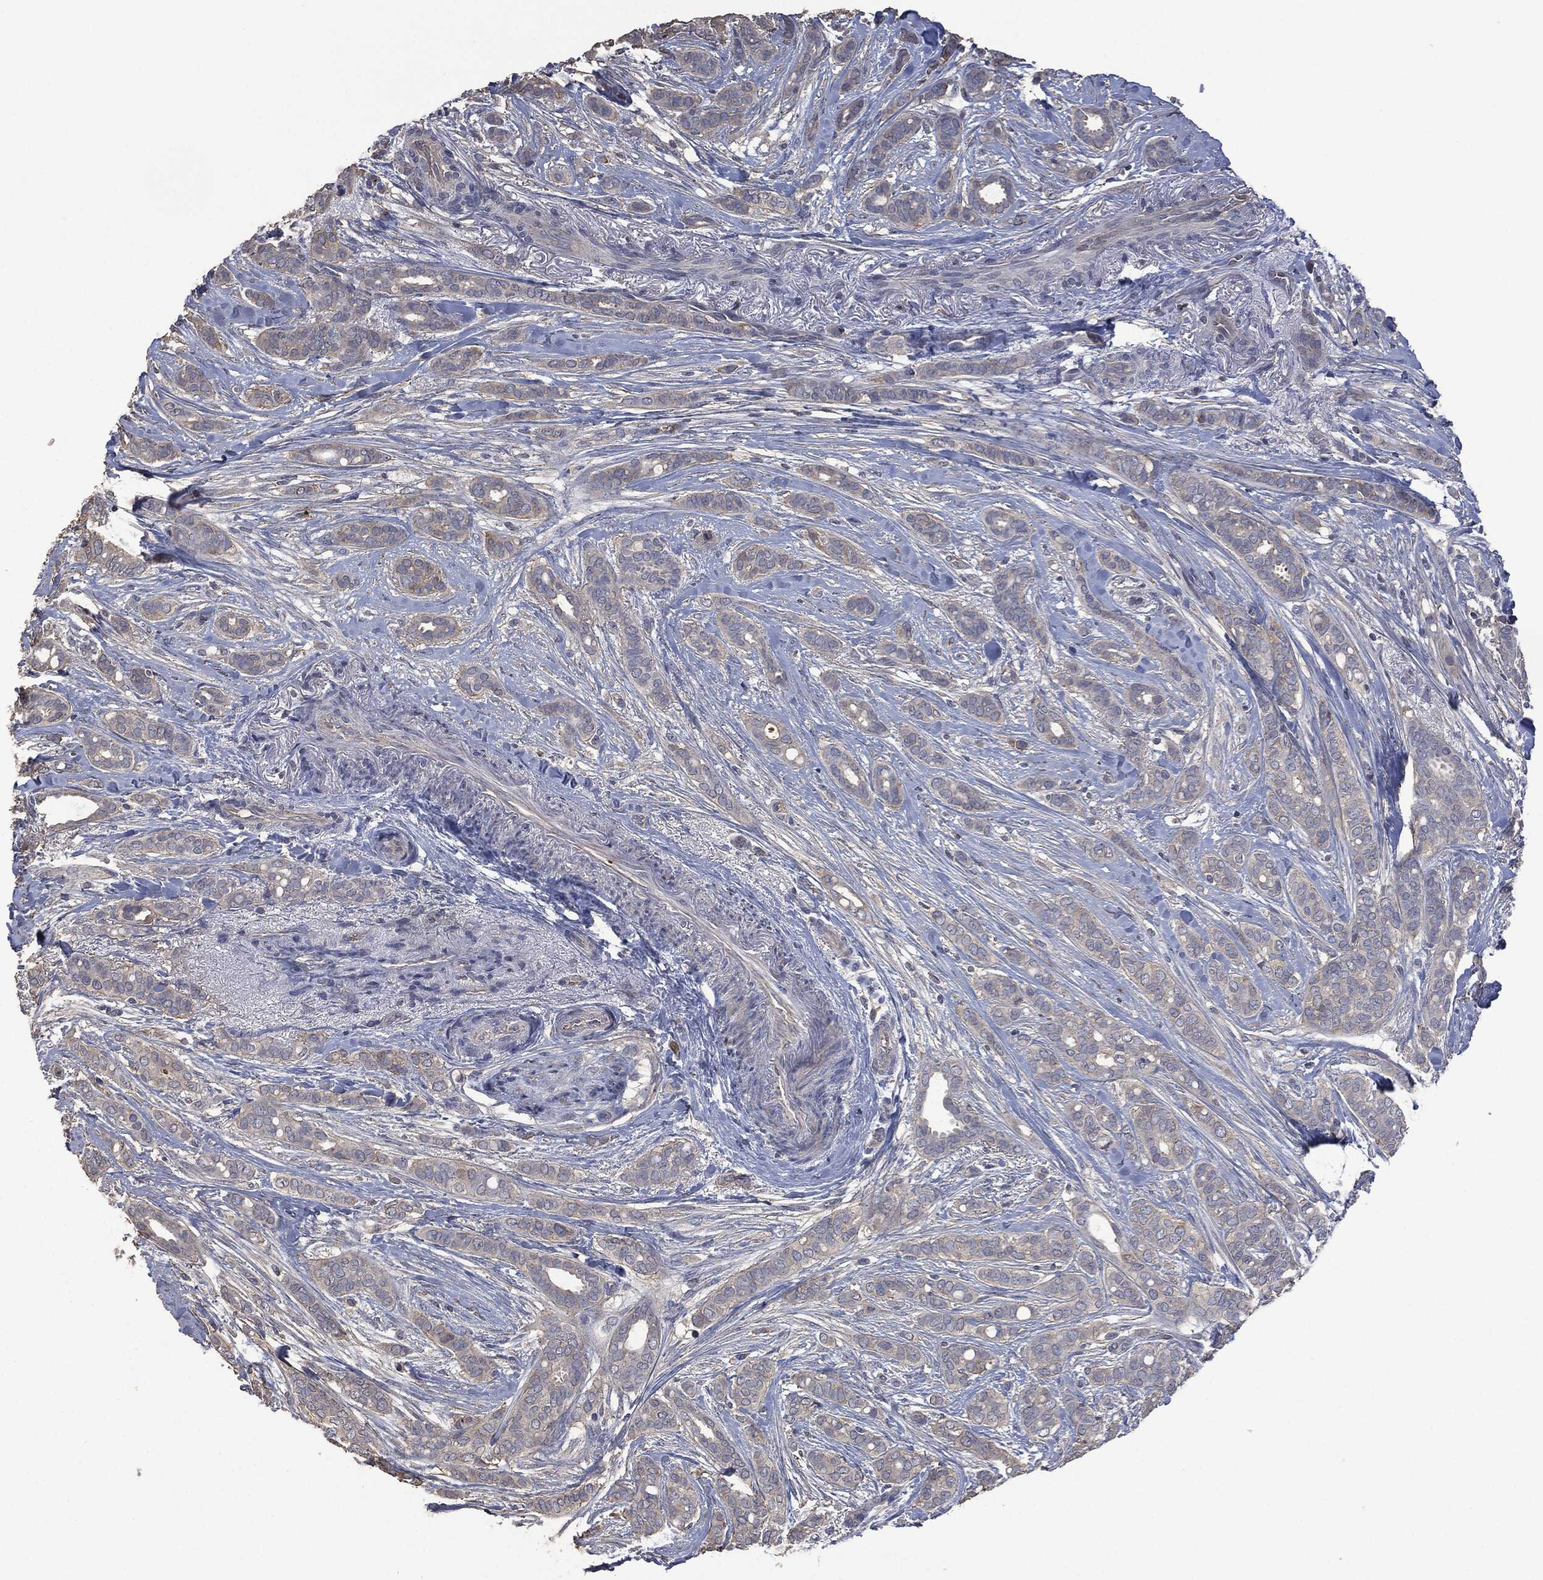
{"staining": {"intensity": "negative", "quantity": "none", "location": "none"}, "tissue": "breast cancer", "cell_type": "Tumor cells", "image_type": "cancer", "snomed": [{"axis": "morphology", "description": "Duct carcinoma"}, {"axis": "topography", "description": "Breast"}], "caption": "There is no significant positivity in tumor cells of breast intraductal carcinoma.", "gene": "MSLN", "patient": {"sex": "female", "age": 51}}